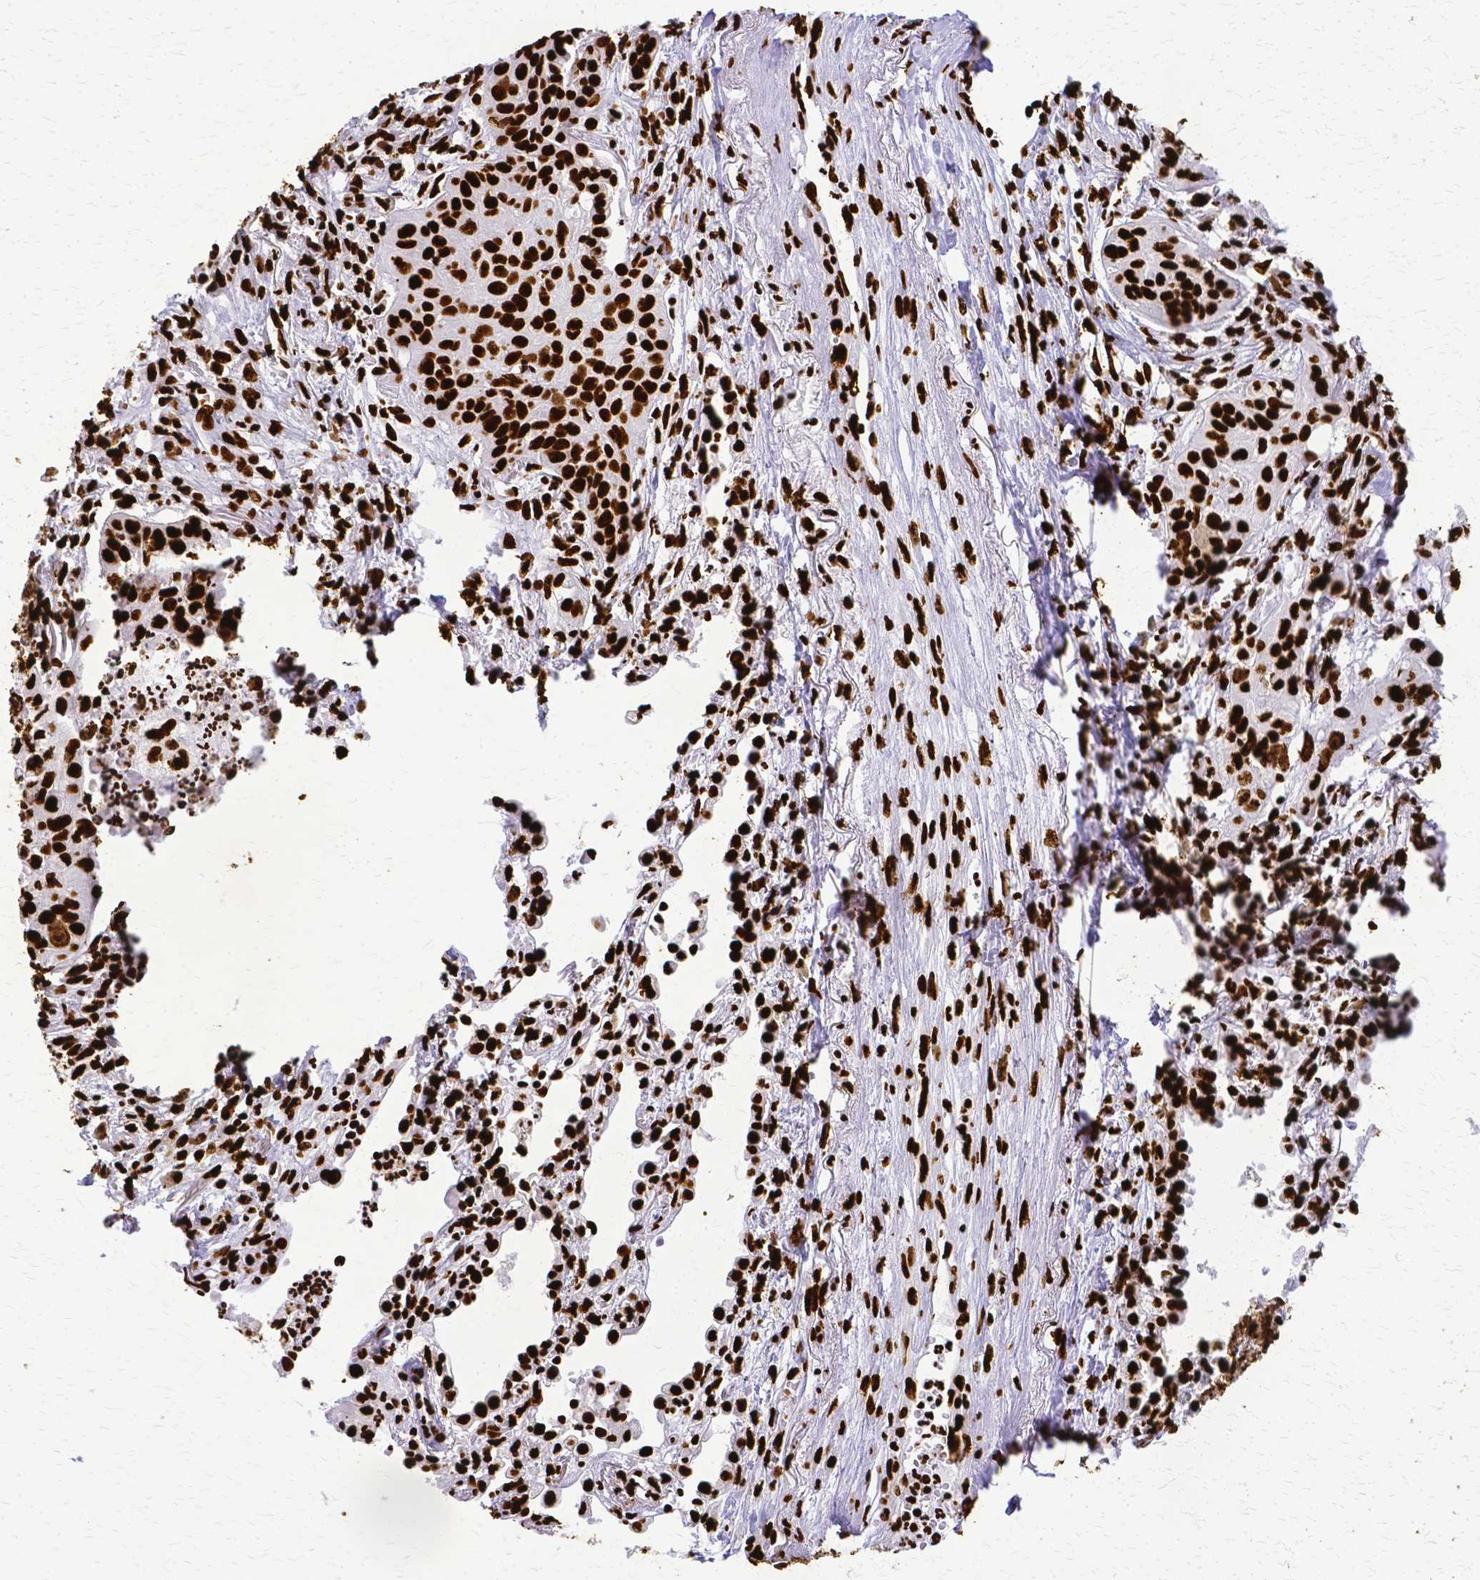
{"staining": {"intensity": "strong", "quantity": ">75%", "location": "nuclear"}, "tissue": "lung cancer", "cell_type": "Tumor cells", "image_type": "cancer", "snomed": [{"axis": "morphology", "description": "Squamous cell carcinoma, NOS"}, {"axis": "topography", "description": "Lung"}], "caption": "DAB immunohistochemical staining of human lung squamous cell carcinoma displays strong nuclear protein positivity in about >75% of tumor cells. (DAB (3,3'-diaminobenzidine) IHC, brown staining for protein, blue staining for nuclei).", "gene": "SFPQ", "patient": {"sex": "male", "age": 71}}